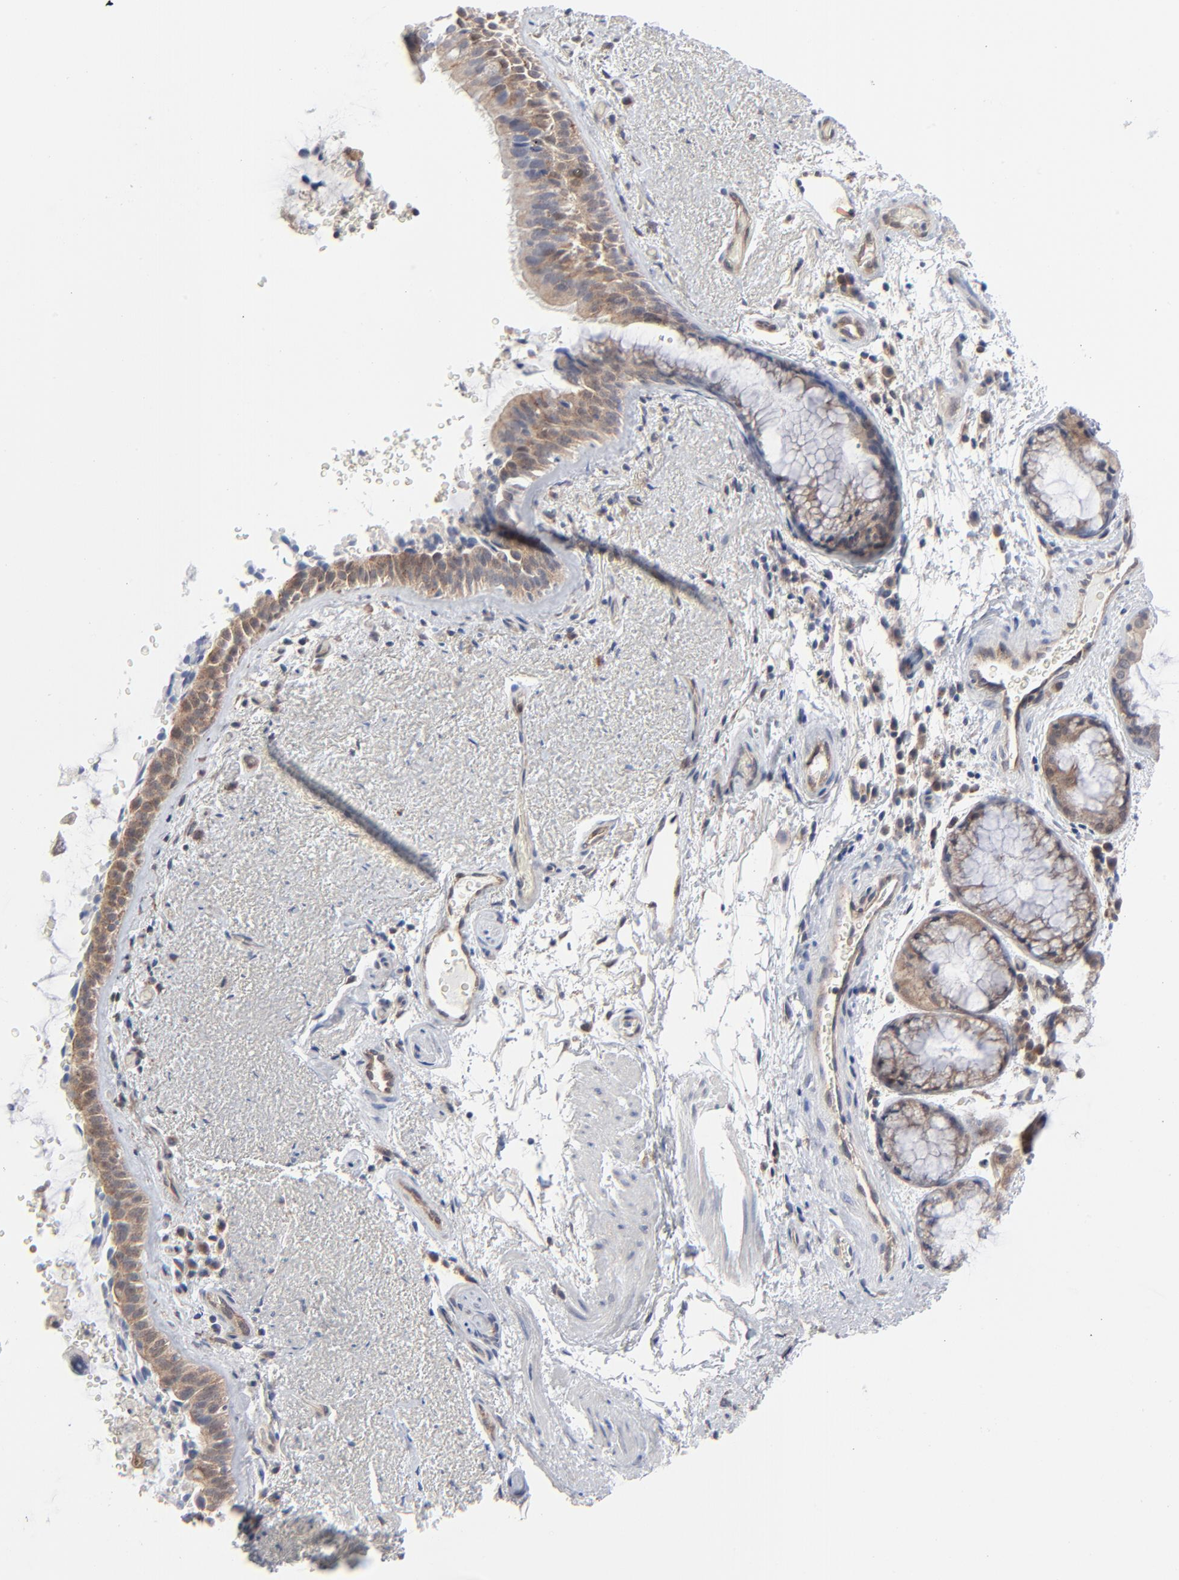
{"staining": {"intensity": "weak", "quantity": ">75%", "location": "cytoplasmic/membranous"}, "tissue": "bronchus", "cell_type": "Respiratory epithelial cells", "image_type": "normal", "snomed": [{"axis": "morphology", "description": "Normal tissue, NOS"}, {"axis": "topography", "description": "Bronchus"}], "caption": "A micrograph showing weak cytoplasmic/membranous expression in approximately >75% of respiratory epithelial cells in normal bronchus, as visualized by brown immunohistochemical staining.", "gene": "RPS6KB1", "patient": {"sex": "female", "age": 54}}